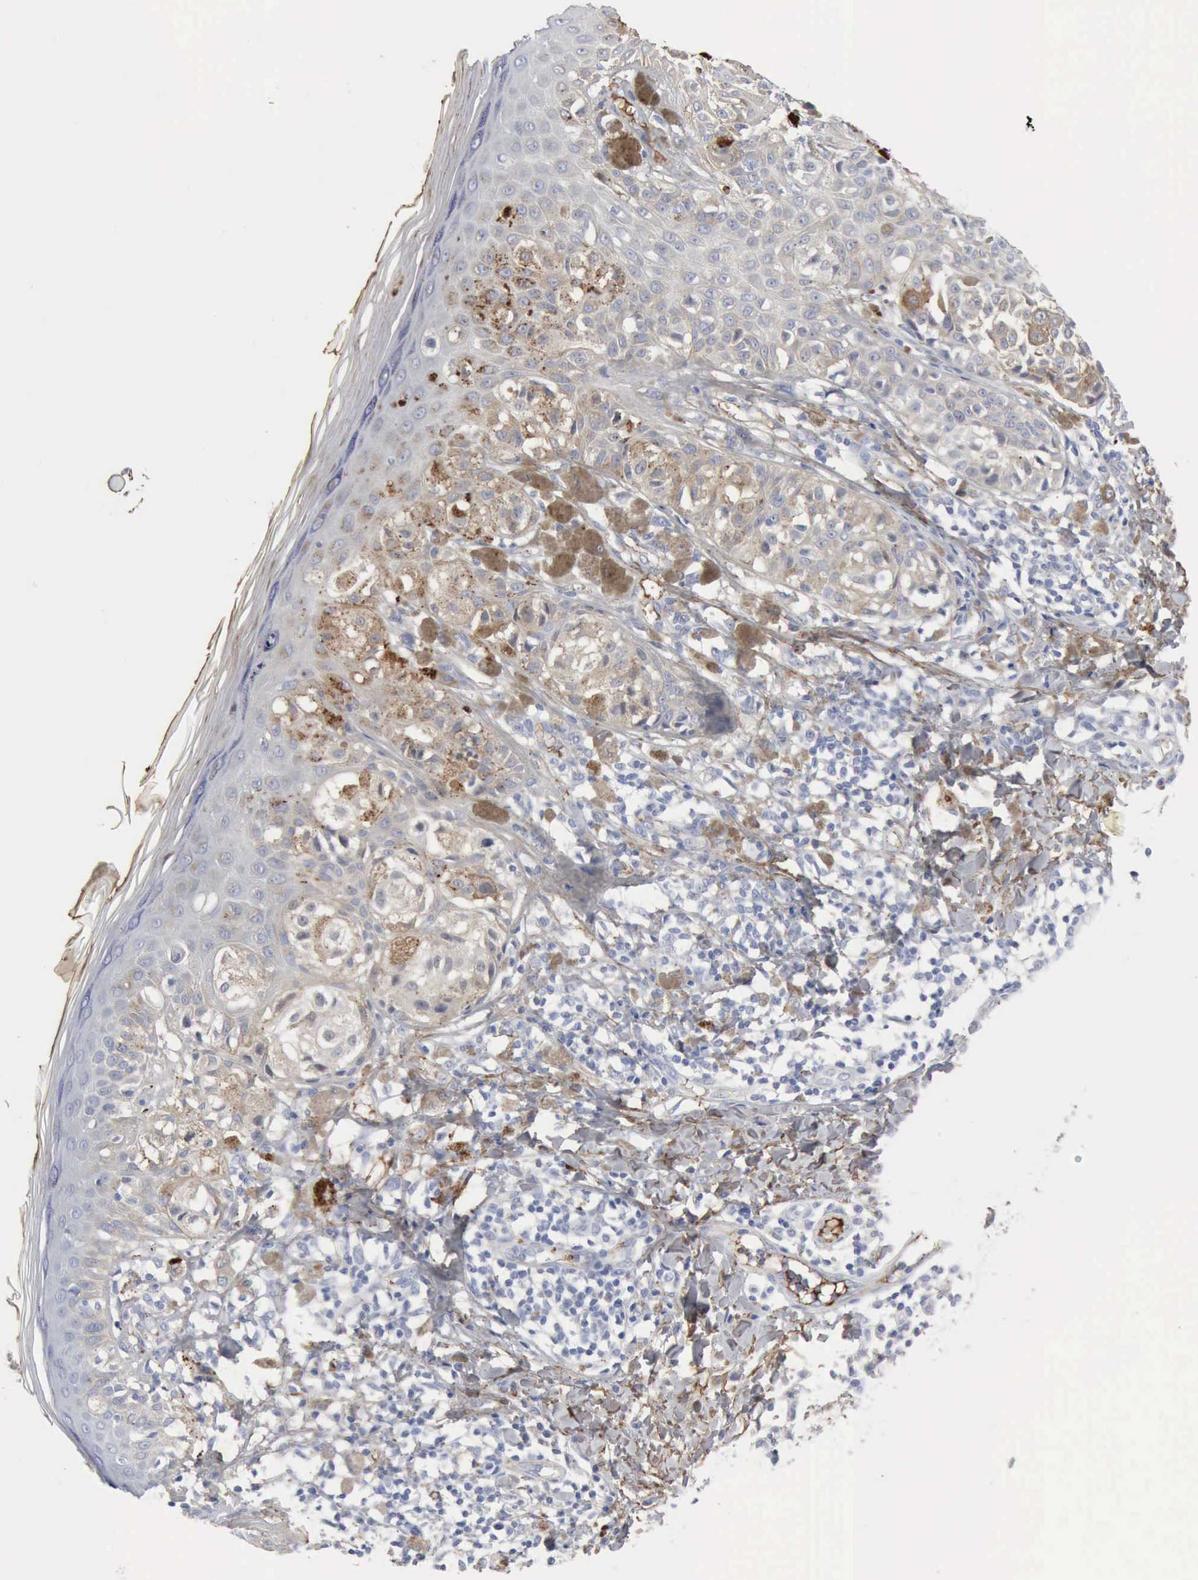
{"staining": {"intensity": "negative", "quantity": "none", "location": "none"}, "tissue": "melanoma", "cell_type": "Tumor cells", "image_type": "cancer", "snomed": [{"axis": "morphology", "description": "Malignant melanoma, NOS"}, {"axis": "topography", "description": "Skin"}], "caption": "Immunohistochemistry of human malignant melanoma demonstrates no expression in tumor cells.", "gene": "C4BPA", "patient": {"sex": "female", "age": 55}}